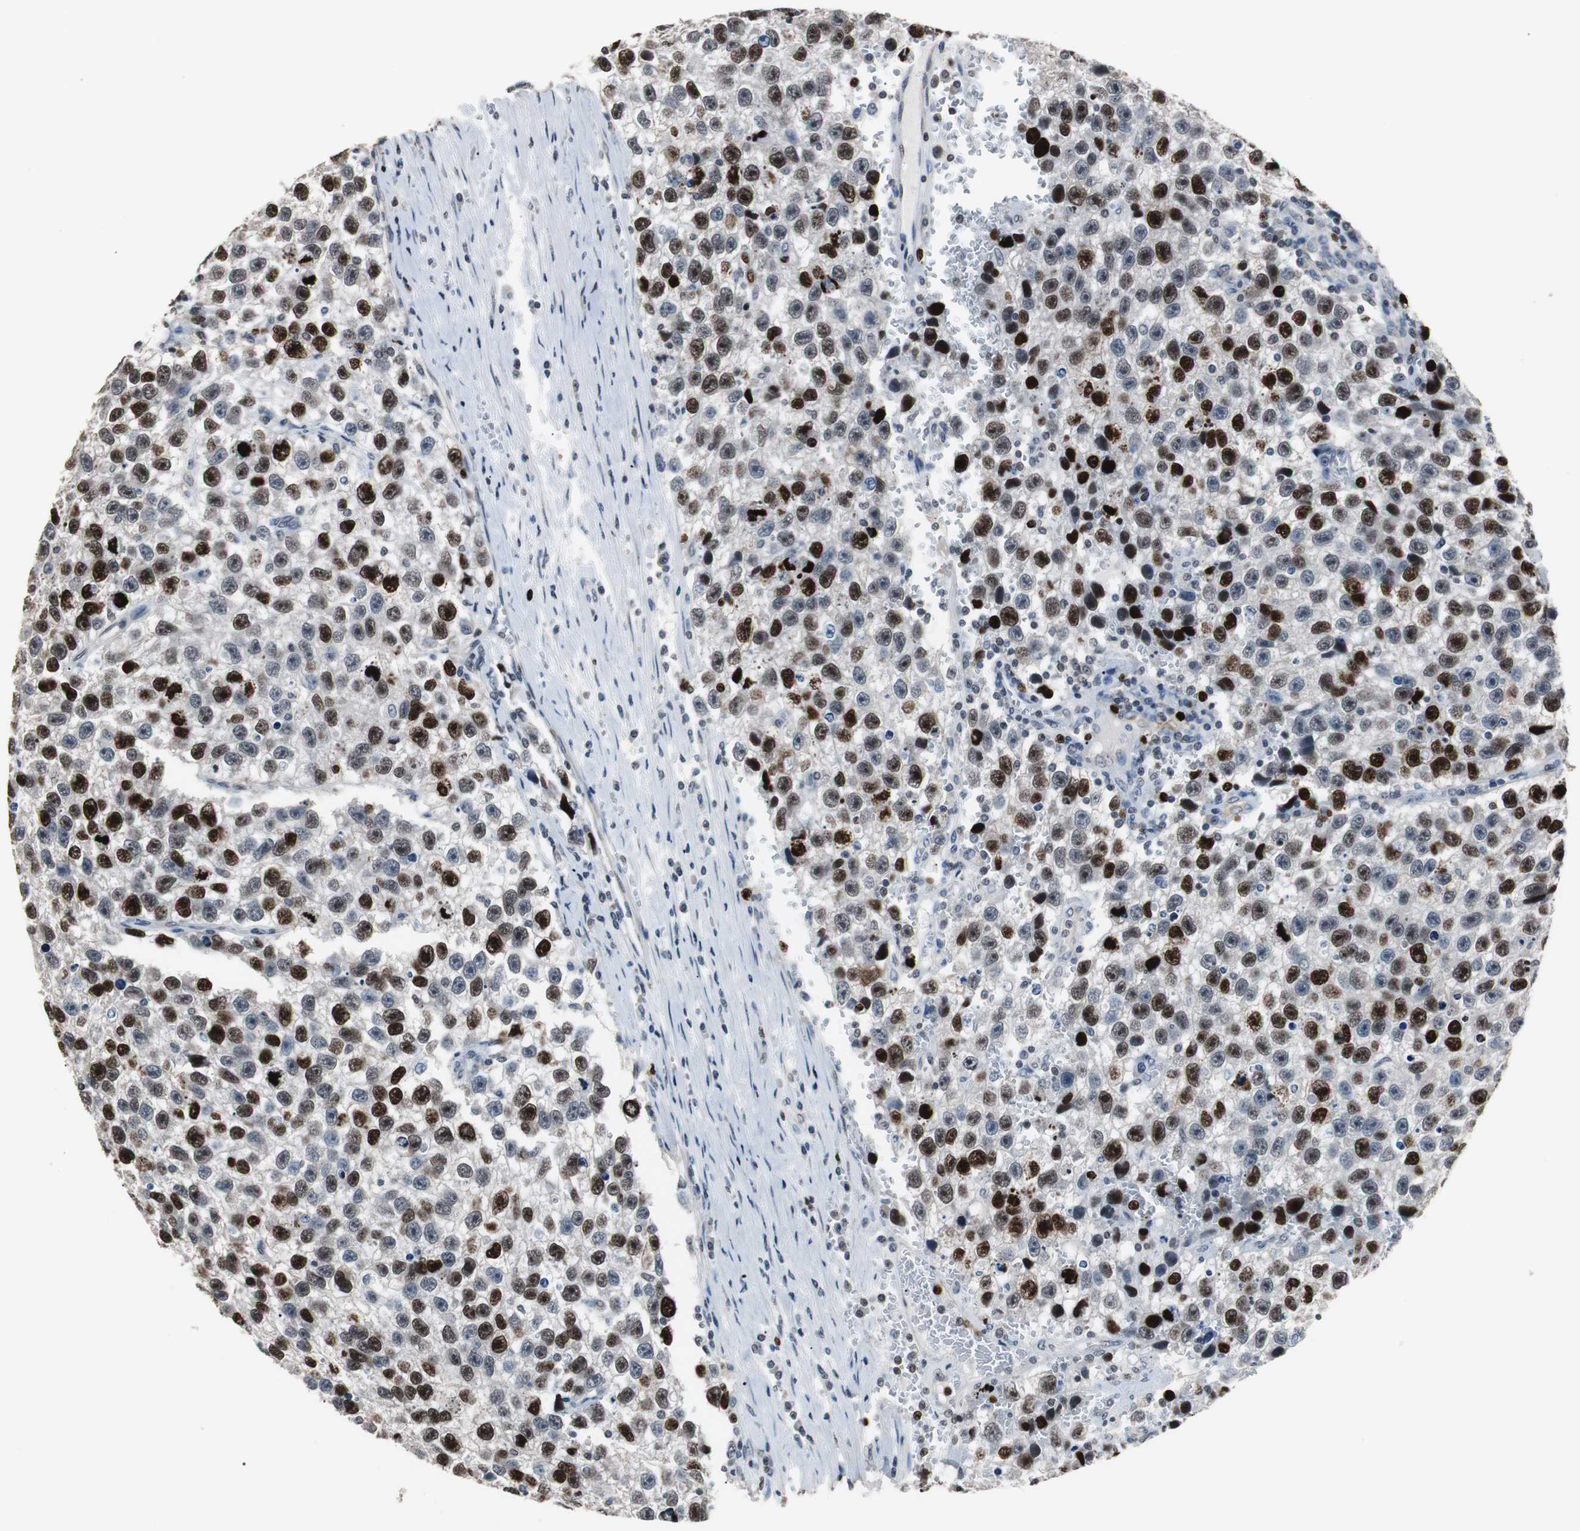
{"staining": {"intensity": "strong", "quantity": ">75%", "location": "nuclear"}, "tissue": "testis cancer", "cell_type": "Tumor cells", "image_type": "cancer", "snomed": [{"axis": "morphology", "description": "Seminoma, NOS"}, {"axis": "topography", "description": "Testis"}], "caption": "Seminoma (testis) tissue demonstrates strong nuclear staining in about >75% of tumor cells, visualized by immunohistochemistry. Ihc stains the protein in brown and the nuclei are stained blue.", "gene": "TOP2A", "patient": {"sex": "male", "age": 33}}